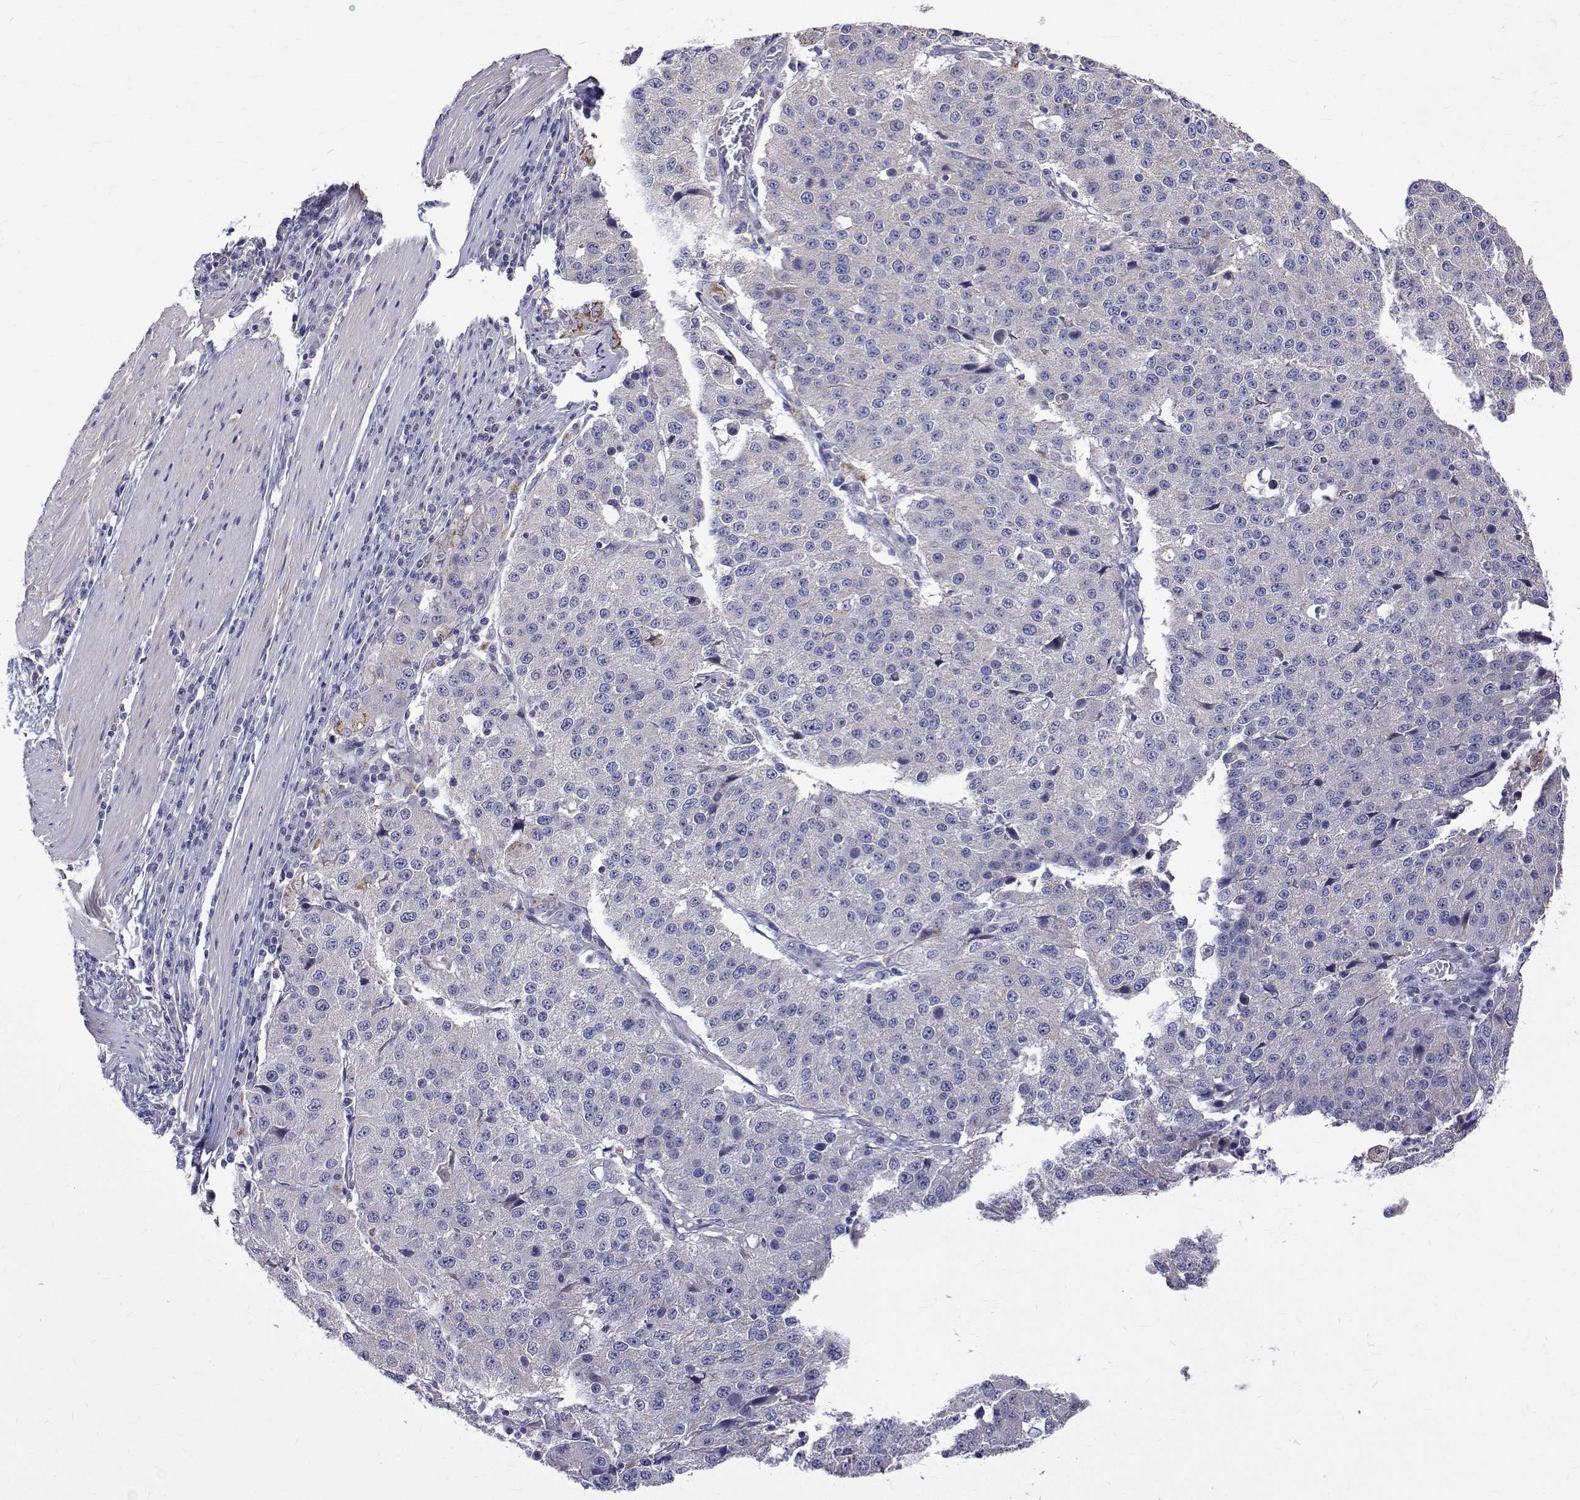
{"staining": {"intensity": "negative", "quantity": "none", "location": "none"}, "tissue": "stomach cancer", "cell_type": "Tumor cells", "image_type": "cancer", "snomed": [{"axis": "morphology", "description": "Adenocarcinoma, NOS"}, {"axis": "topography", "description": "Stomach"}], "caption": "IHC of stomach cancer demonstrates no positivity in tumor cells.", "gene": "PADI1", "patient": {"sex": "male", "age": 71}}